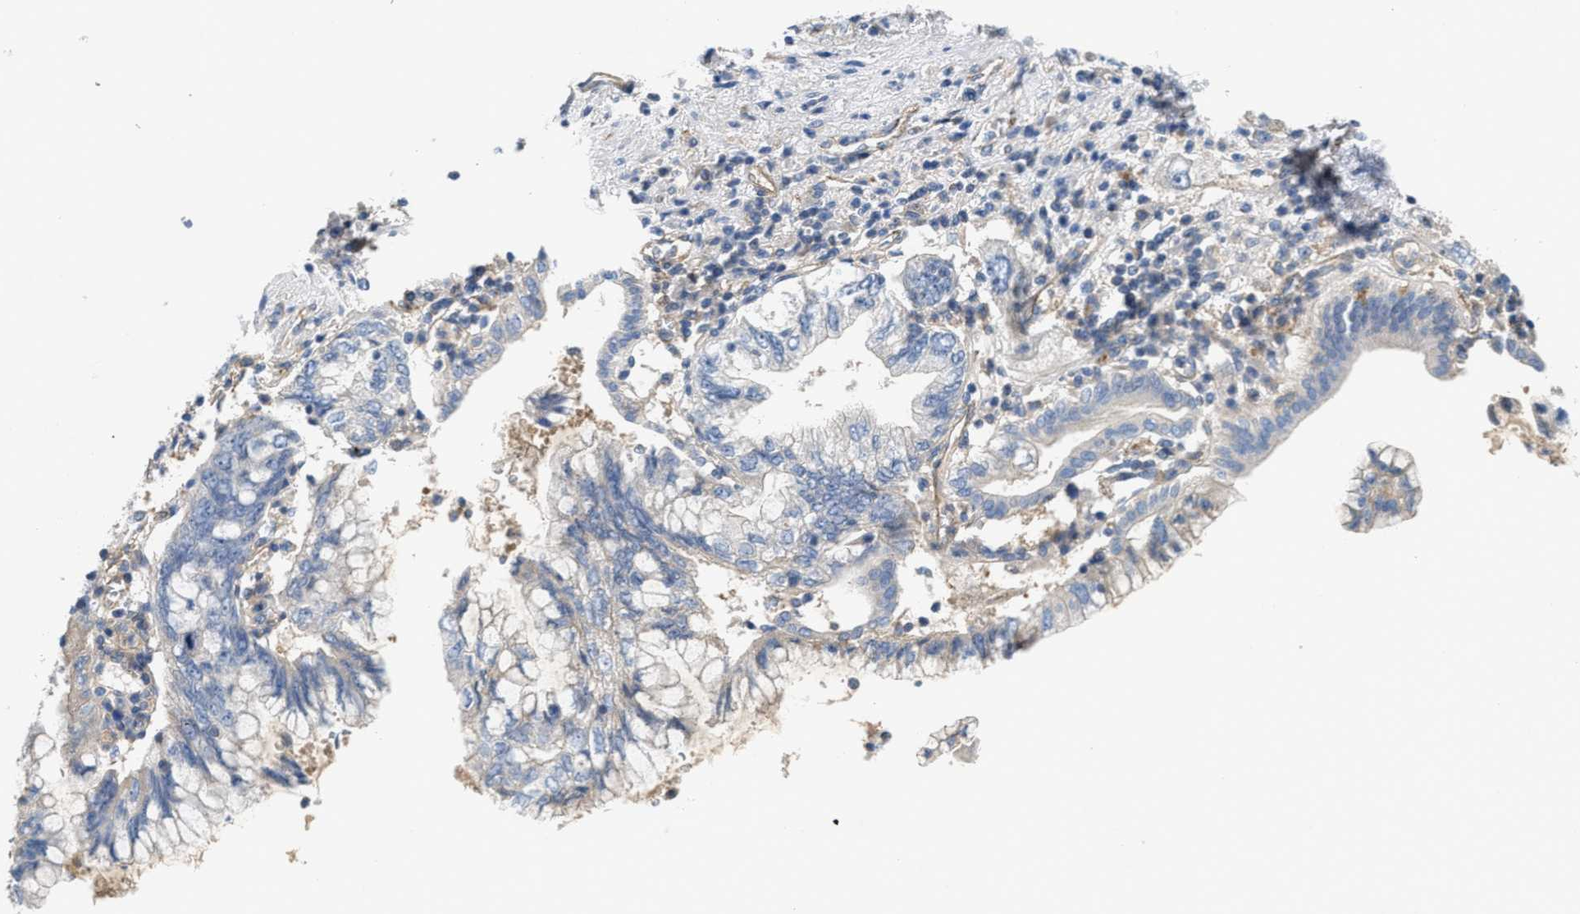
{"staining": {"intensity": "negative", "quantity": "none", "location": "none"}, "tissue": "pancreatic cancer", "cell_type": "Tumor cells", "image_type": "cancer", "snomed": [{"axis": "morphology", "description": "Adenocarcinoma, NOS"}, {"axis": "topography", "description": "Pancreas"}], "caption": "This image is of pancreatic adenocarcinoma stained with immunohistochemistry (IHC) to label a protein in brown with the nuclei are counter-stained blue. There is no expression in tumor cells.", "gene": "NSUN7", "patient": {"sex": "female", "age": 73}}